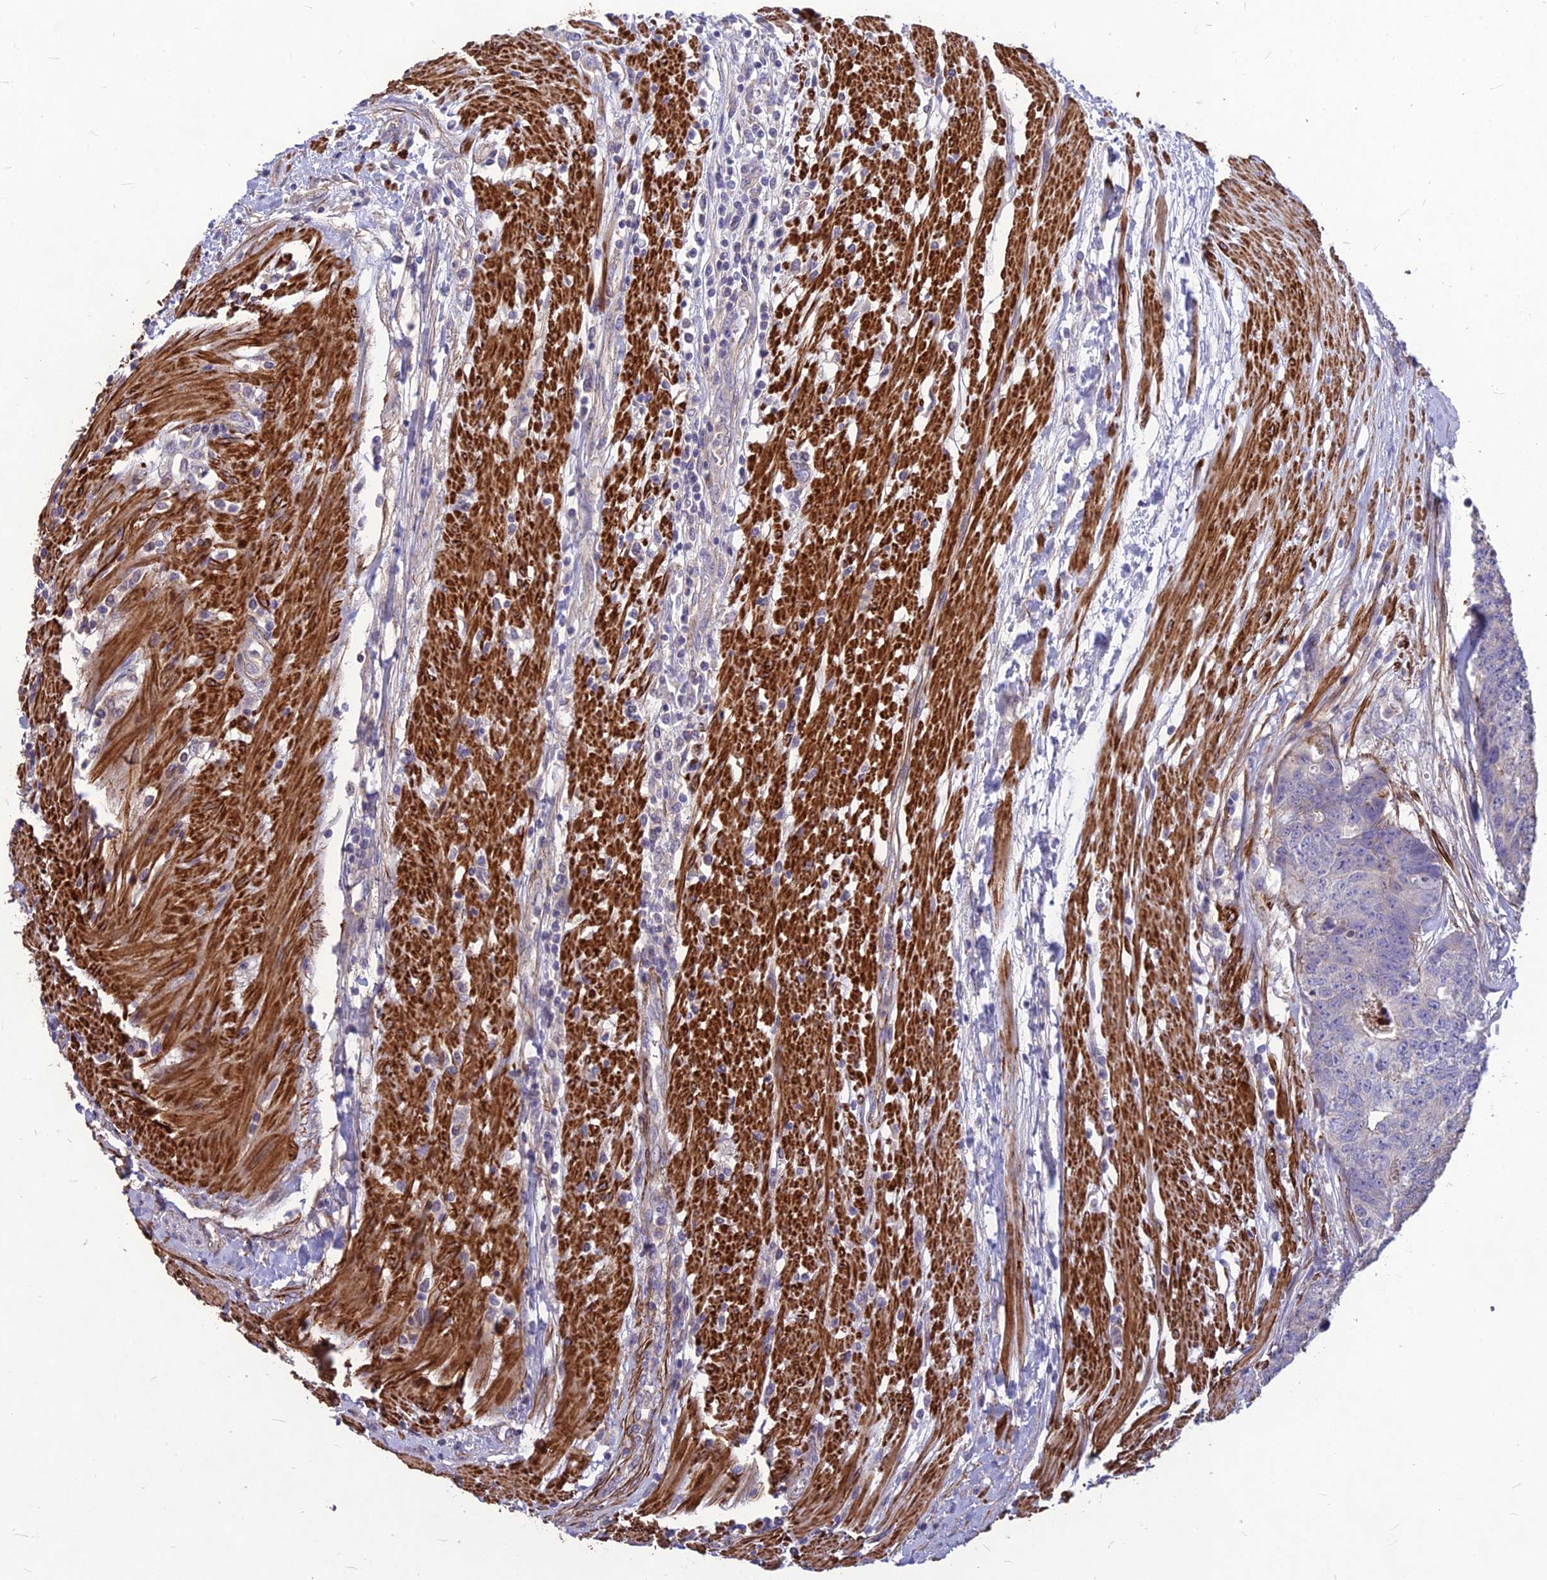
{"staining": {"intensity": "moderate", "quantity": "<25%", "location": "cytoplasmic/membranous"}, "tissue": "colorectal cancer", "cell_type": "Tumor cells", "image_type": "cancer", "snomed": [{"axis": "morphology", "description": "Adenocarcinoma, NOS"}, {"axis": "topography", "description": "Colon"}], "caption": "About <25% of tumor cells in adenocarcinoma (colorectal) demonstrate moderate cytoplasmic/membranous protein expression as visualized by brown immunohistochemical staining.", "gene": "CLUH", "patient": {"sex": "female", "age": 67}}